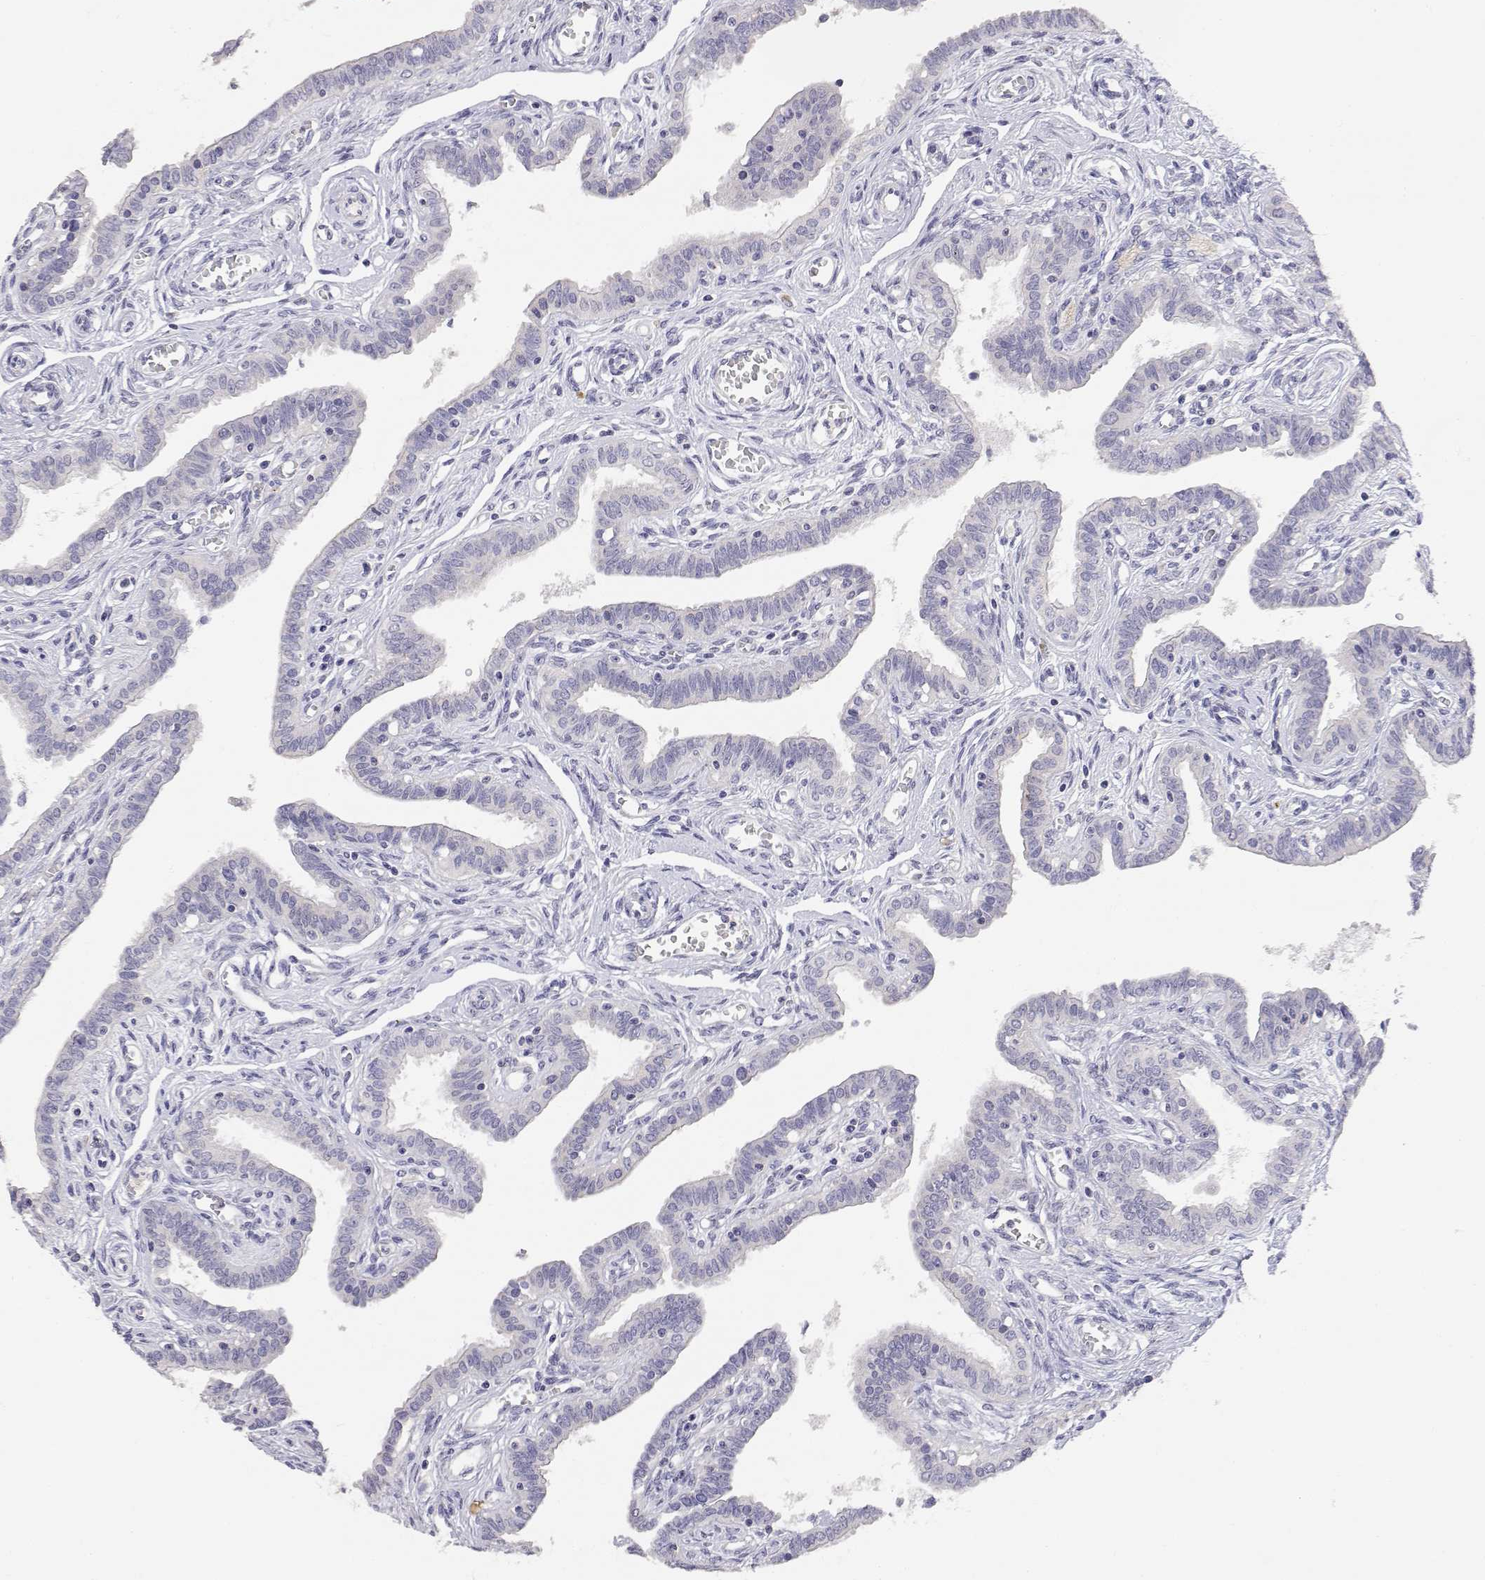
{"staining": {"intensity": "negative", "quantity": "none", "location": "none"}, "tissue": "fallopian tube", "cell_type": "Glandular cells", "image_type": "normal", "snomed": [{"axis": "morphology", "description": "Normal tissue, NOS"}, {"axis": "morphology", "description": "Carcinoma, endometroid"}, {"axis": "topography", "description": "Fallopian tube"}, {"axis": "topography", "description": "Ovary"}], "caption": "A histopathology image of fallopian tube stained for a protein shows no brown staining in glandular cells.", "gene": "ADA", "patient": {"sex": "female", "age": 42}}